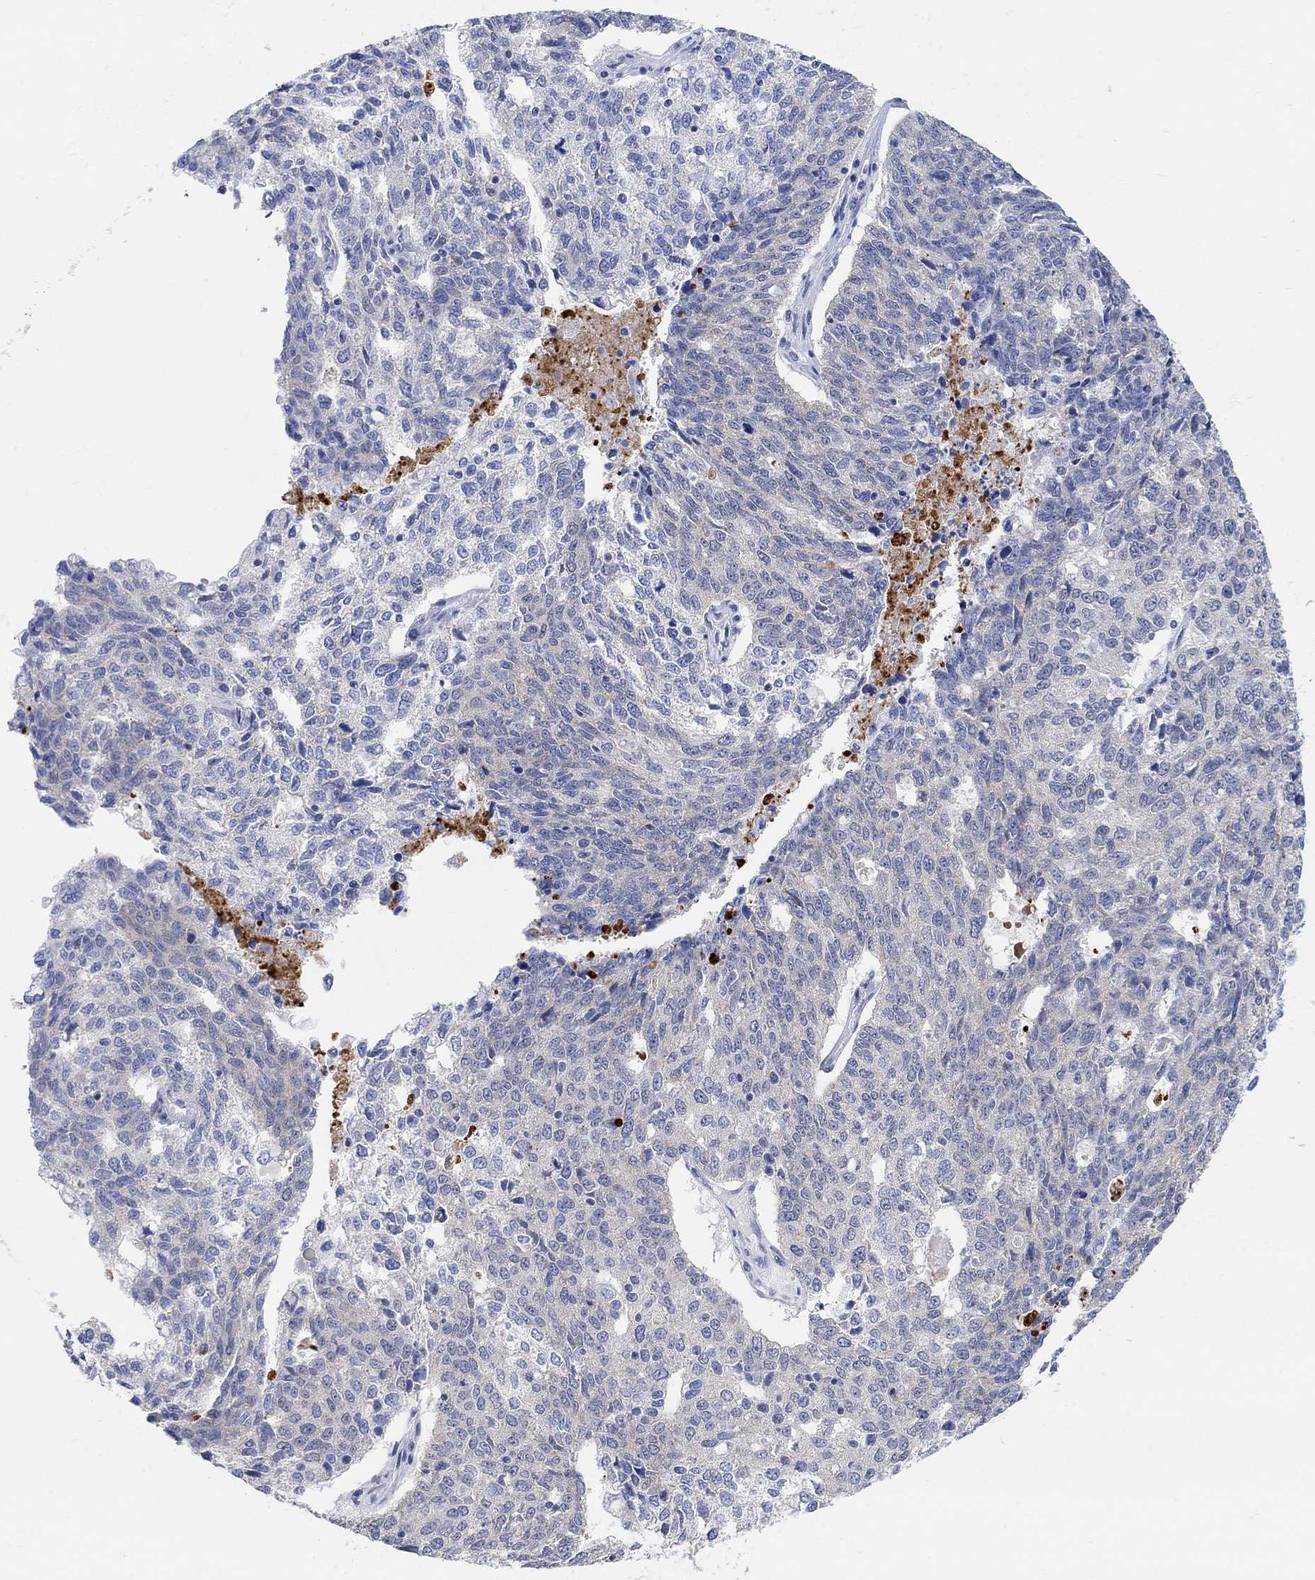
{"staining": {"intensity": "negative", "quantity": "none", "location": "none"}, "tissue": "ovarian cancer", "cell_type": "Tumor cells", "image_type": "cancer", "snomed": [{"axis": "morphology", "description": "Cystadenocarcinoma, serous, NOS"}, {"axis": "topography", "description": "Ovary"}], "caption": "Tumor cells are negative for brown protein staining in ovarian serous cystadenocarcinoma. Nuclei are stained in blue.", "gene": "RIMS1", "patient": {"sex": "female", "age": 71}}